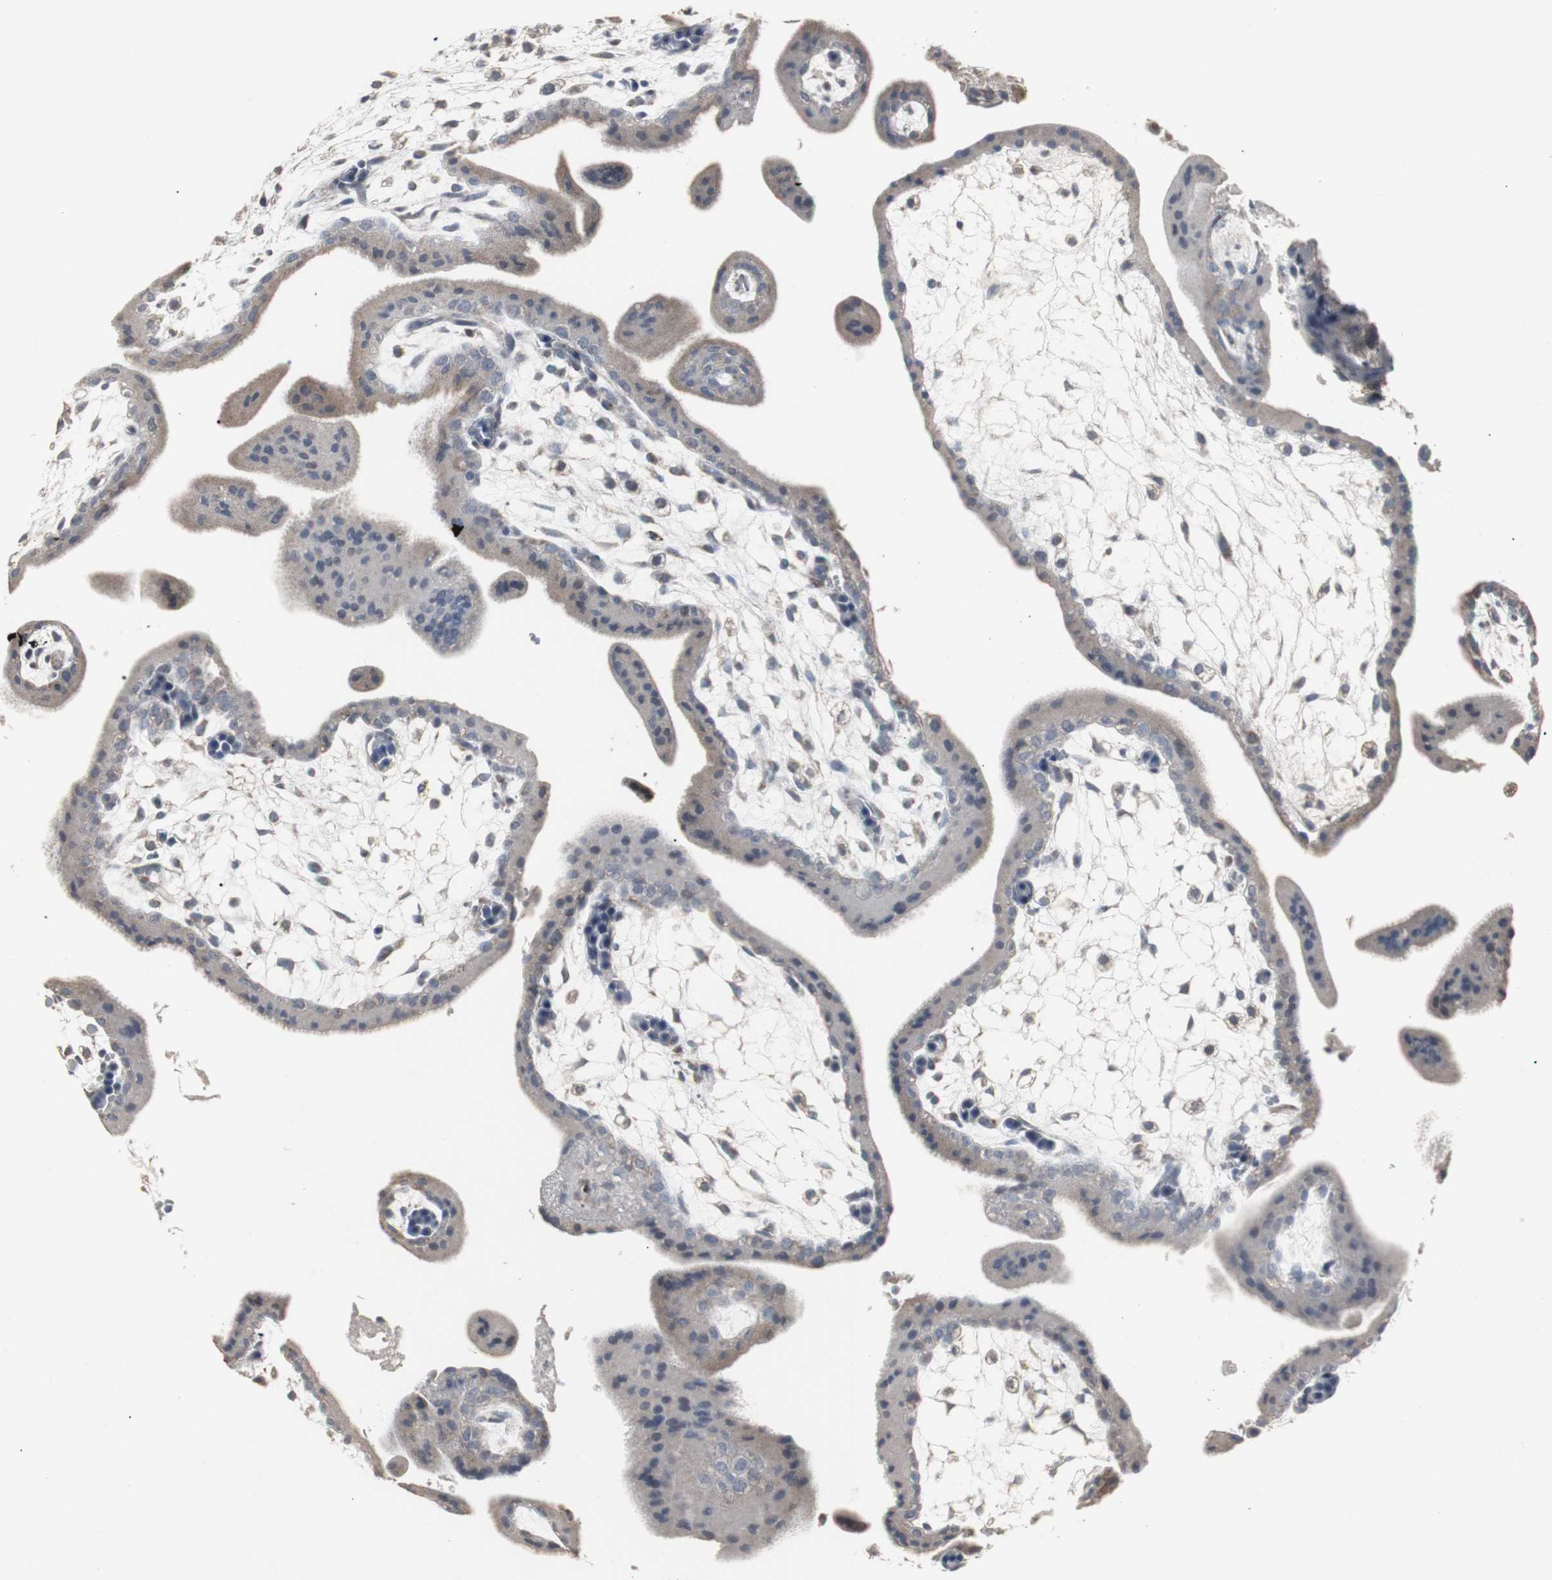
{"staining": {"intensity": "weak", "quantity": "25%-75%", "location": "cytoplasmic/membranous"}, "tissue": "placenta", "cell_type": "Decidual cells", "image_type": "normal", "snomed": [{"axis": "morphology", "description": "Normal tissue, NOS"}, {"axis": "topography", "description": "Placenta"}], "caption": "Benign placenta was stained to show a protein in brown. There is low levels of weak cytoplasmic/membranous expression in approximately 25%-75% of decidual cells.", "gene": "ACAA1", "patient": {"sex": "female", "age": 35}}